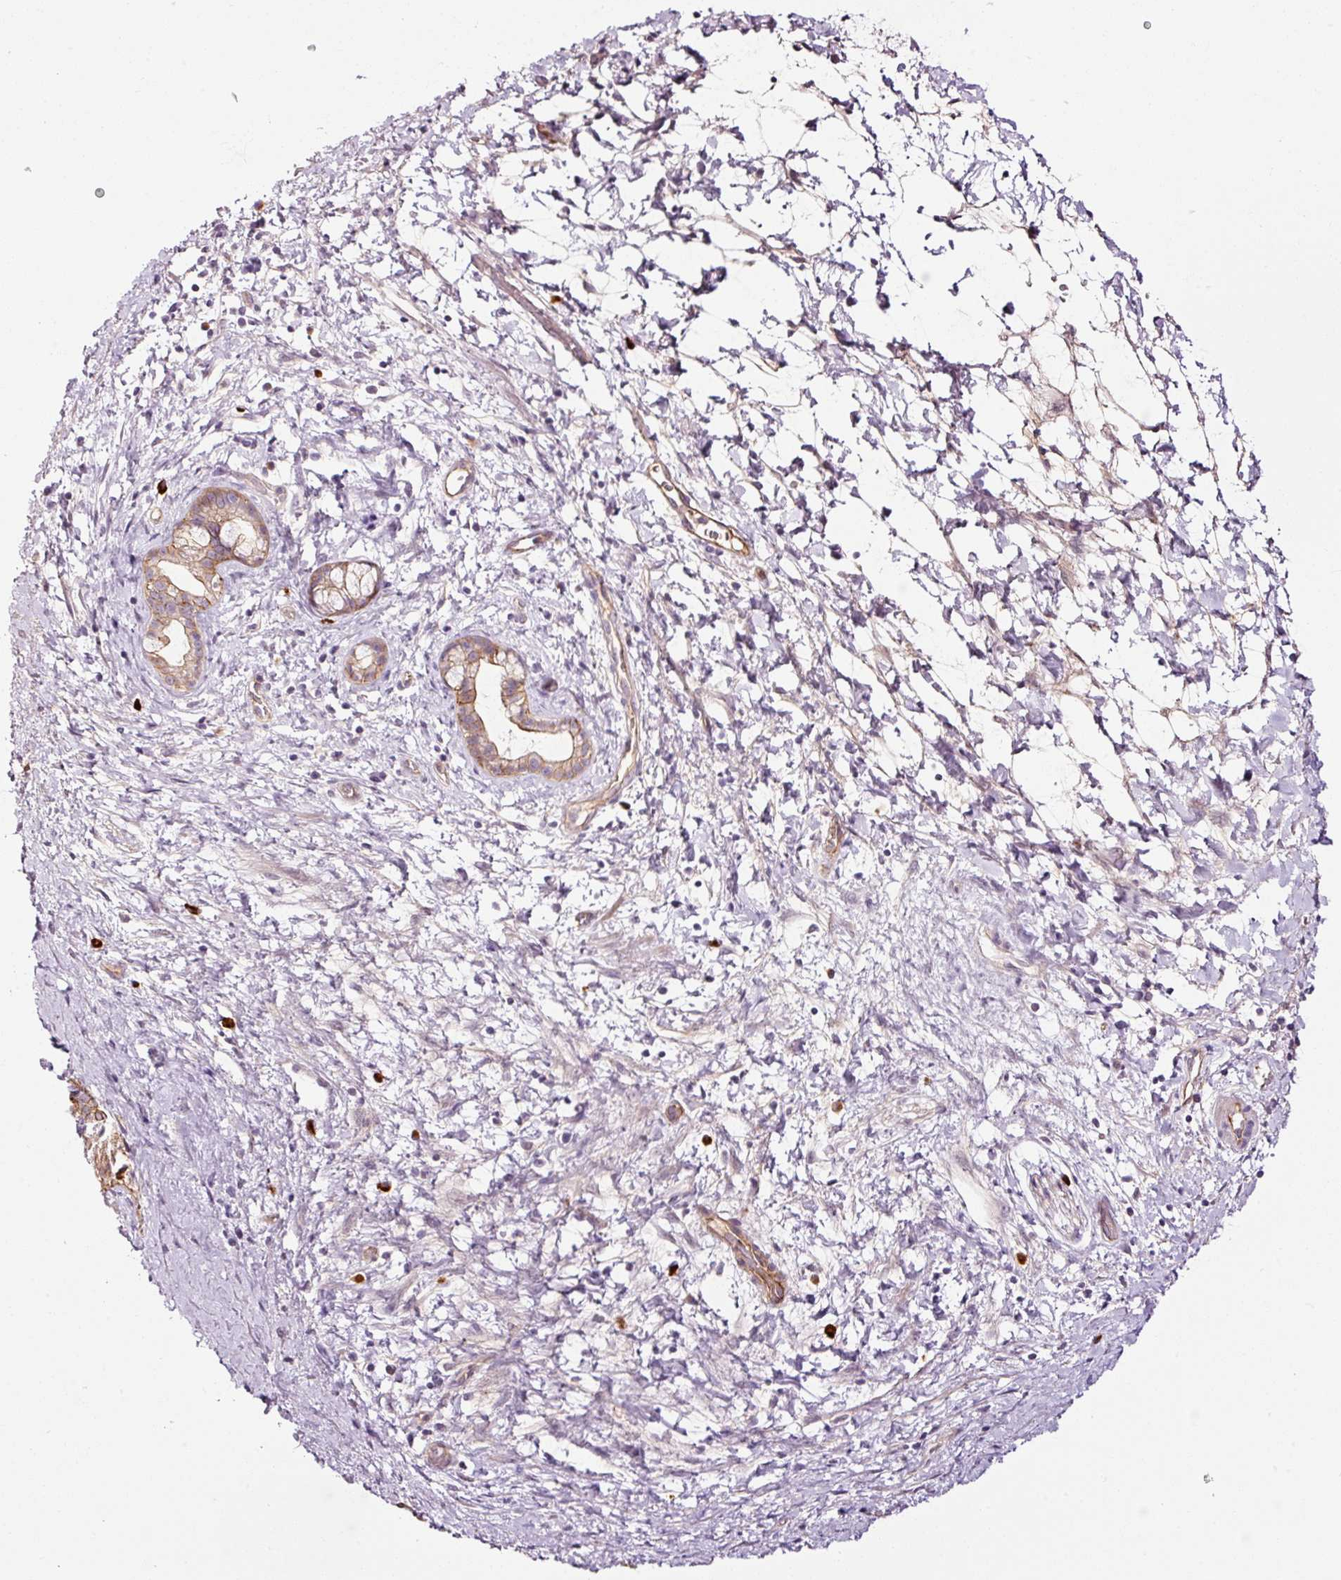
{"staining": {"intensity": "moderate", "quantity": ">75%", "location": "cytoplasmic/membranous"}, "tissue": "pancreatic cancer", "cell_type": "Tumor cells", "image_type": "cancer", "snomed": [{"axis": "morphology", "description": "Adenocarcinoma, NOS"}, {"axis": "topography", "description": "Pancreas"}], "caption": "A histopathology image of pancreatic cancer stained for a protein exhibits moderate cytoplasmic/membranous brown staining in tumor cells. The staining was performed using DAB to visualize the protein expression in brown, while the nuclei were stained in blue with hematoxylin (Magnification: 20x).", "gene": "ABCB4", "patient": {"sex": "male", "age": 68}}